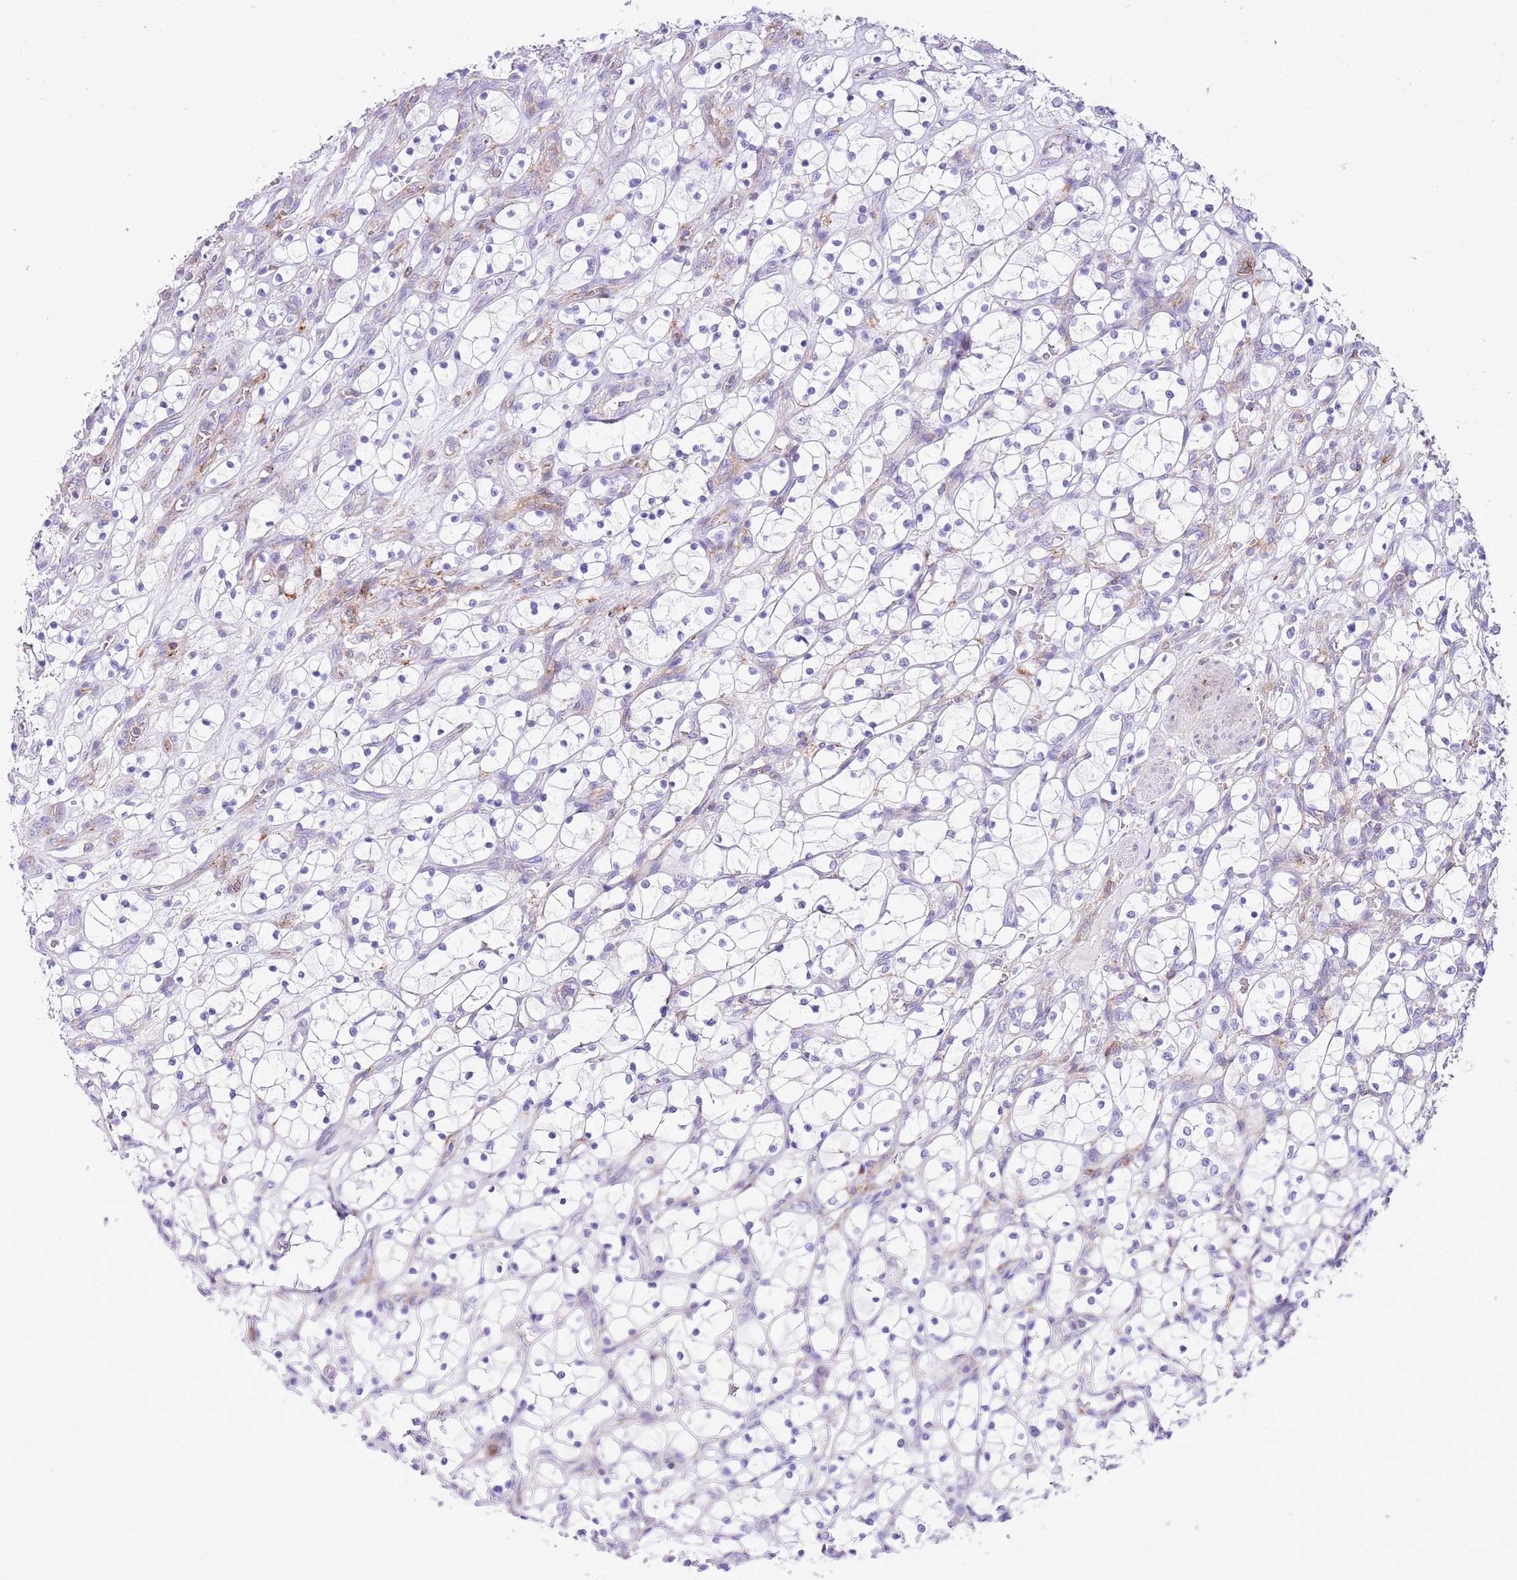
{"staining": {"intensity": "negative", "quantity": "none", "location": "none"}, "tissue": "renal cancer", "cell_type": "Tumor cells", "image_type": "cancer", "snomed": [{"axis": "morphology", "description": "Adenocarcinoma, NOS"}, {"axis": "topography", "description": "Kidney"}], "caption": "High power microscopy image of an immunohistochemistry (IHC) photomicrograph of renal adenocarcinoma, revealing no significant expression in tumor cells.", "gene": "ALDH3A1", "patient": {"sex": "female", "age": 69}}